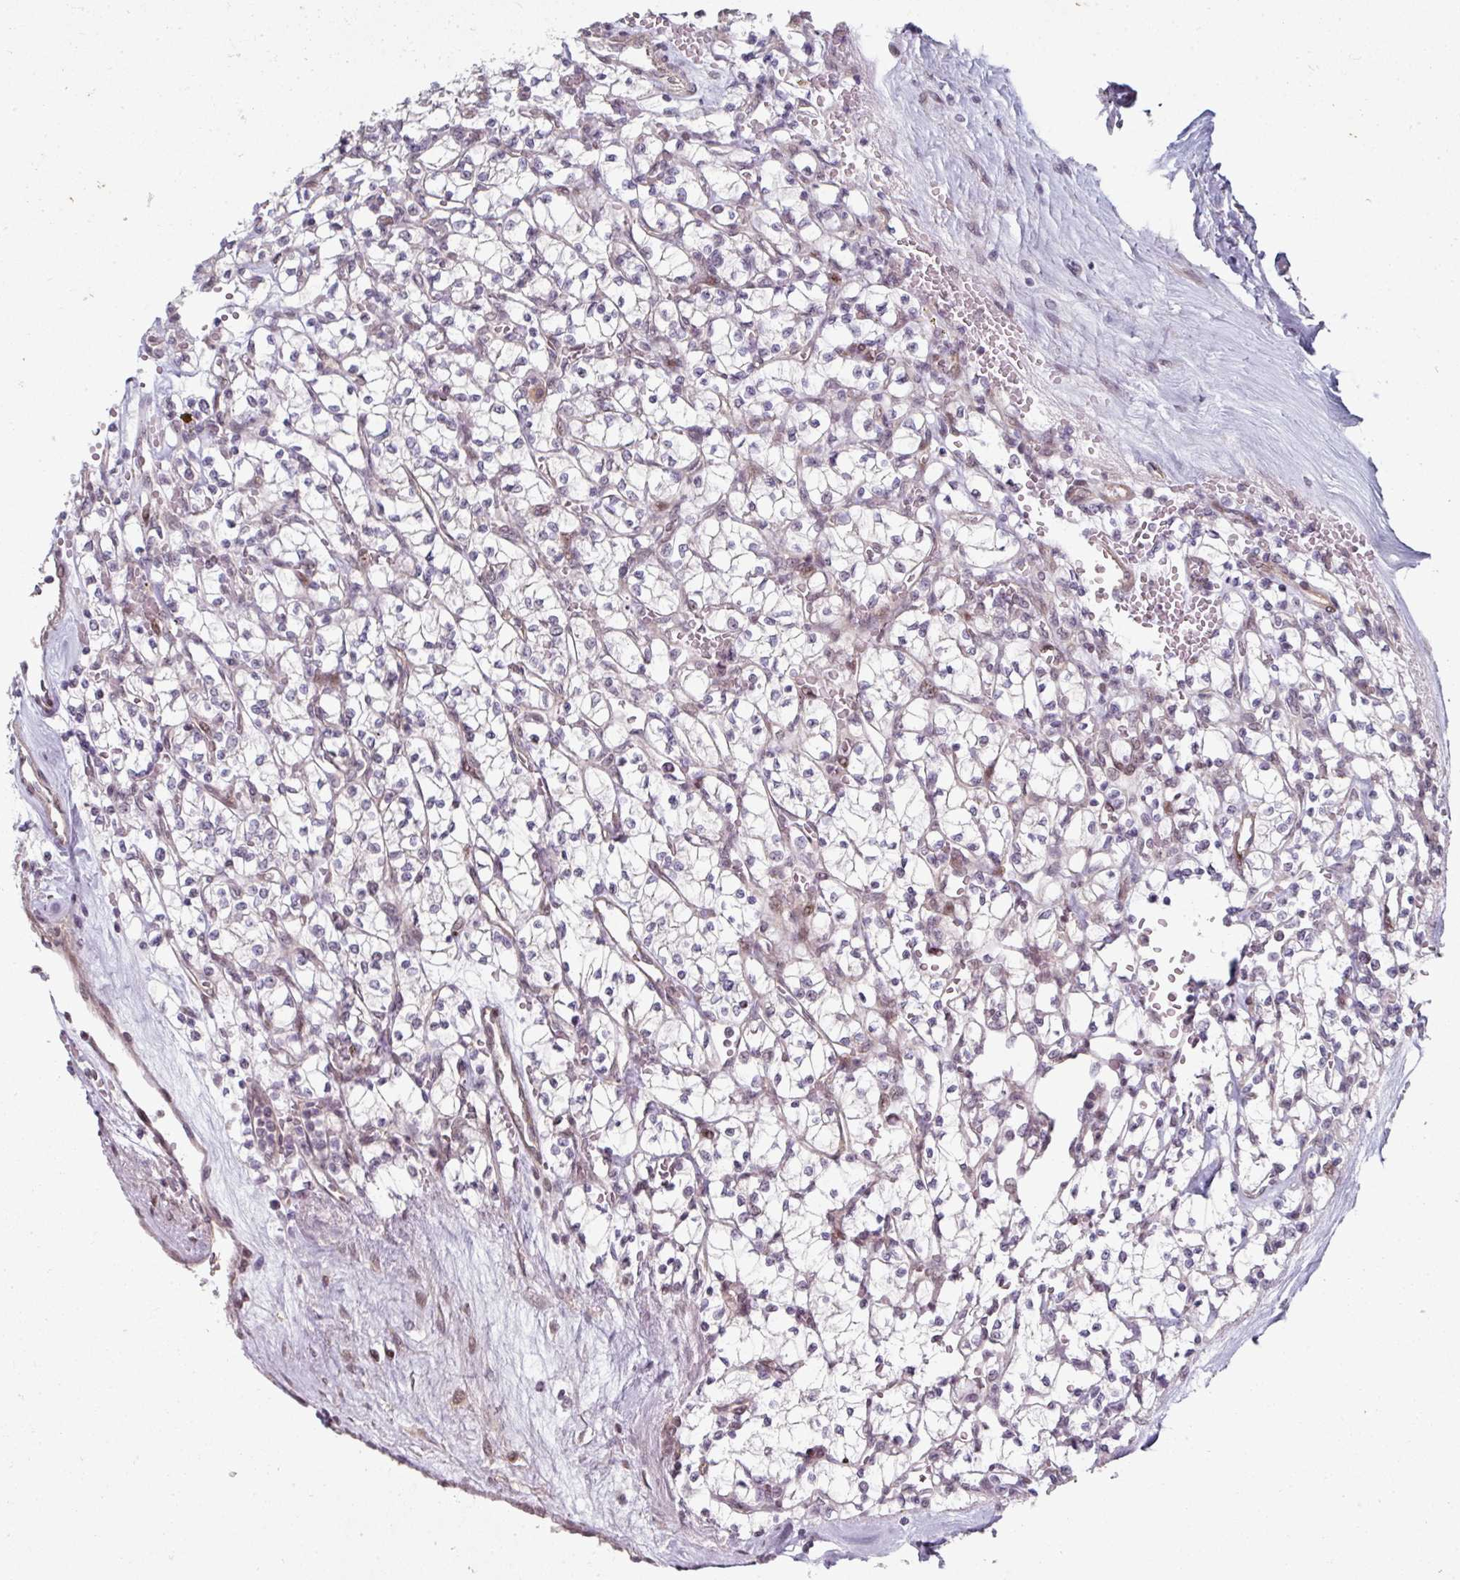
{"staining": {"intensity": "negative", "quantity": "none", "location": "none"}, "tissue": "renal cancer", "cell_type": "Tumor cells", "image_type": "cancer", "snomed": [{"axis": "morphology", "description": "Adenocarcinoma, NOS"}, {"axis": "topography", "description": "Kidney"}], "caption": "A high-resolution image shows IHC staining of adenocarcinoma (renal), which demonstrates no significant positivity in tumor cells. (DAB IHC visualized using brightfield microscopy, high magnification).", "gene": "TMCC1", "patient": {"sex": "female", "age": 64}}